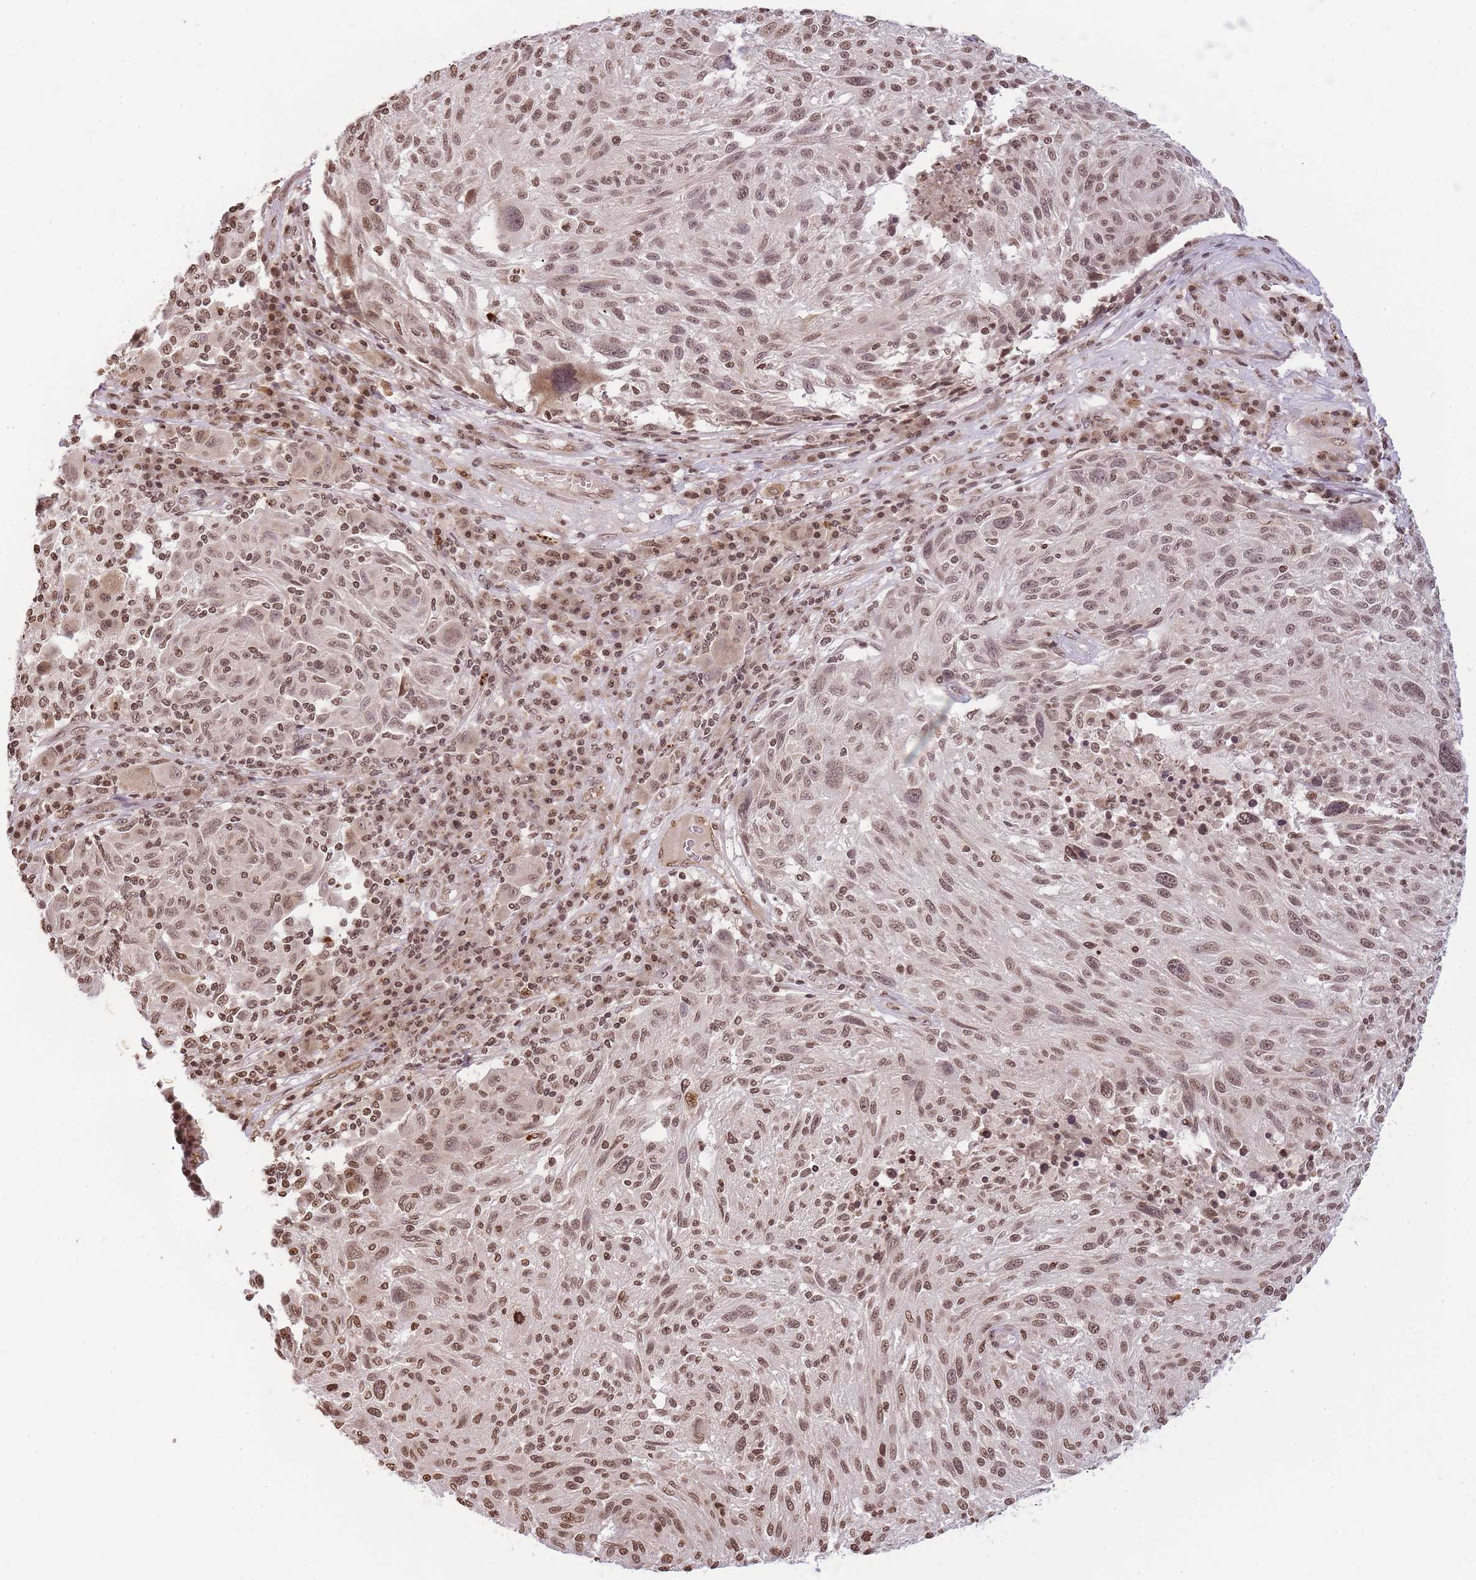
{"staining": {"intensity": "moderate", "quantity": ">75%", "location": "nuclear"}, "tissue": "melanoma", "cell_type": "Tumor cells", "image_type": "cancer", "snomed": [{"axis": "morphology", "description": "Malignant melanoma, NOS"}, {"axis": "topography", "description": "Skin"}], "caption": "Protein expression analysis of human malignant melanoma reveals moderate nuclear positivity in approximately >75% of tumor cells.", "gene": "WWTR1", "patient": {"sex": "male", "age": 53}}